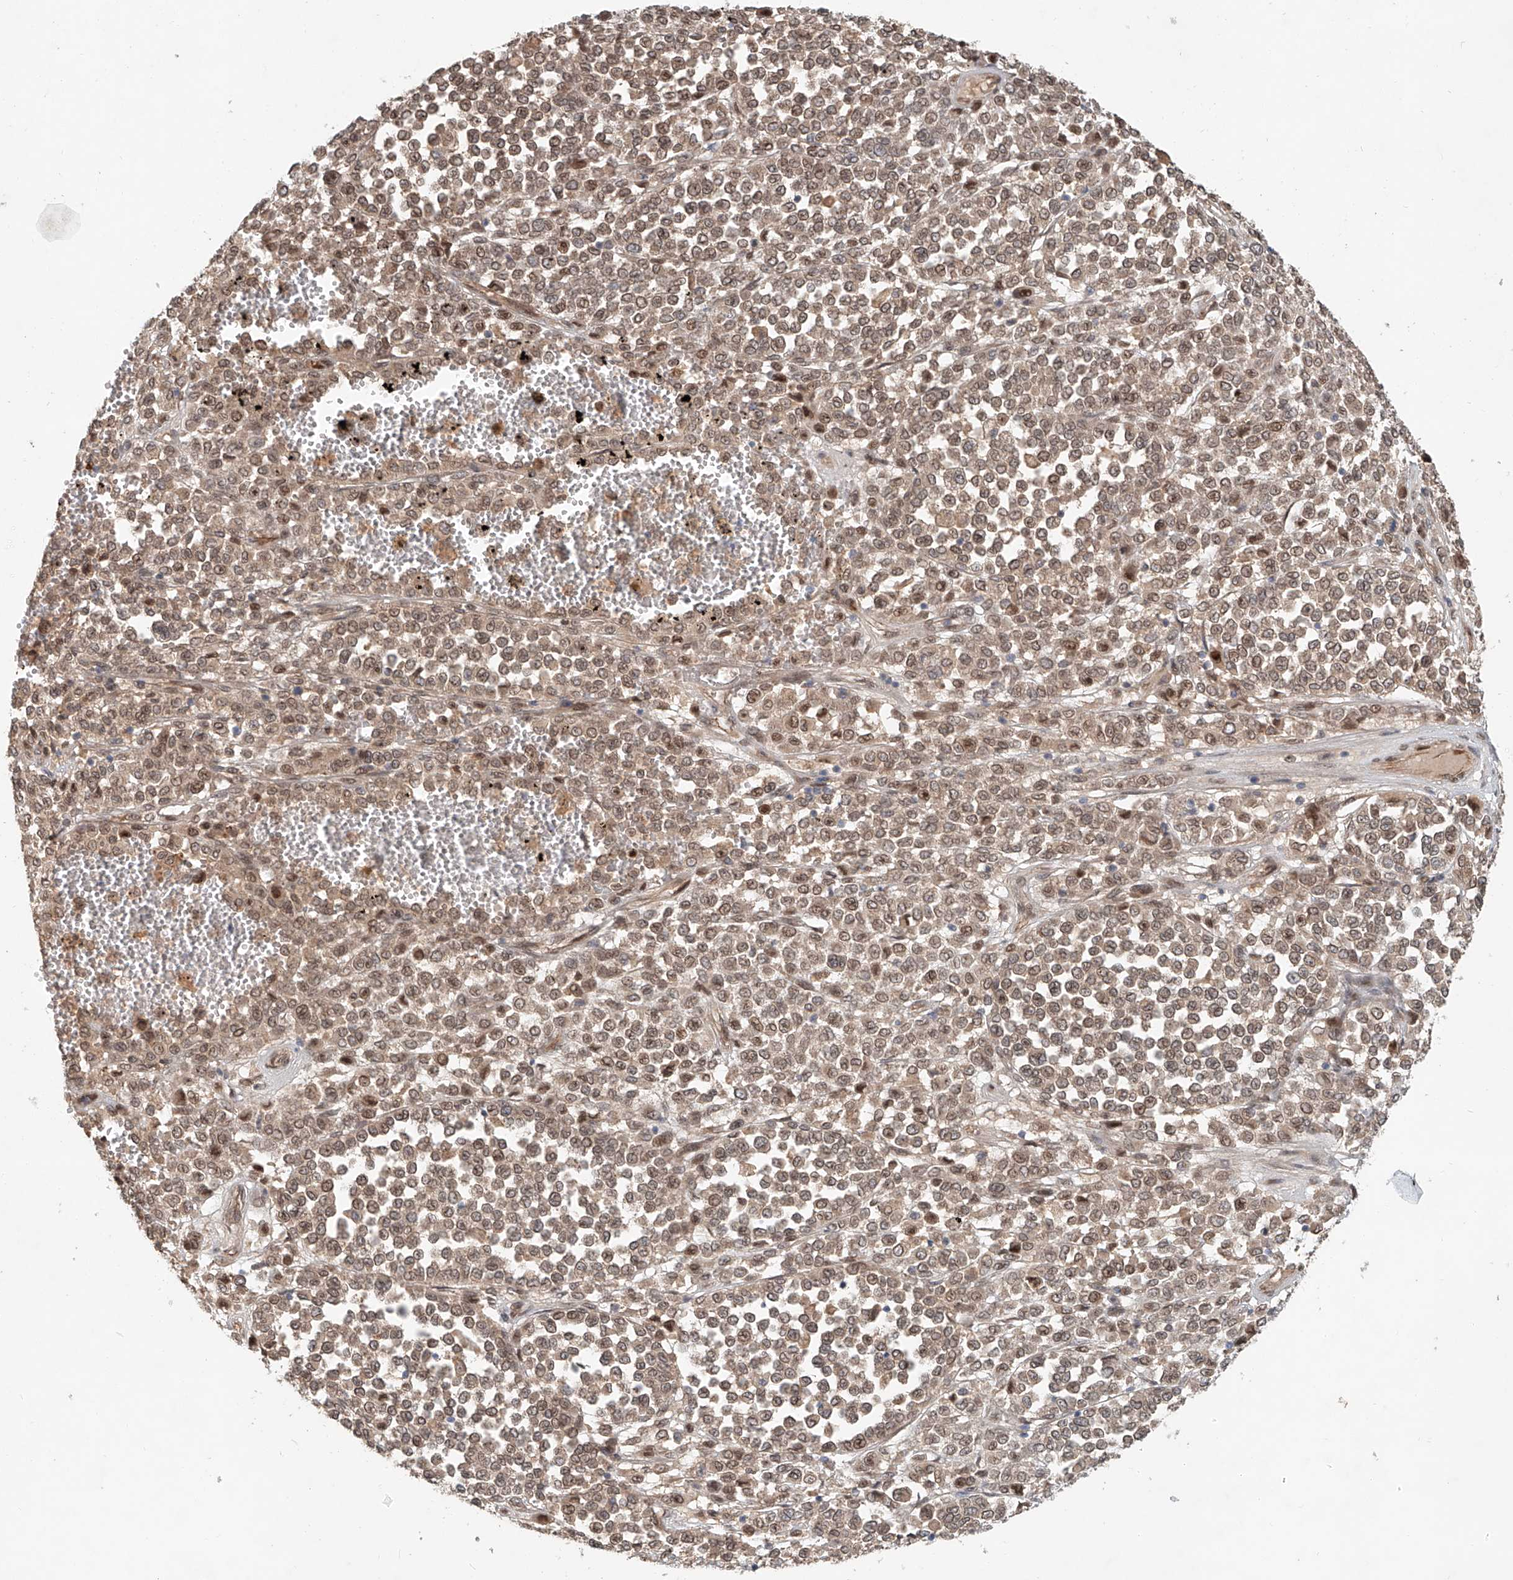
{"staining": {"intensity": "moderate", "quantity": ">75%", "location": "nuclear"}, "tissue": "melanoma", "cell_type": "Tumor cells", "image_type": "cancer", "snomed": [{"axis": "morphology", "description": "Malignant melanoma, Metastatic site"}, {"axis": "topography", "description": "Pancreas"}], "caption": "IHC photomicrograph of neoplastic tissue: human malignant melanoma (metastatic site) stained using IHC demonstrates medium levels of moderate protein expression localized specifically in the nuclear of tumor cells, appearing as a nuclear brown color.", "gene": "SASH1", "patient": {"sex": "female", "age": 30}}